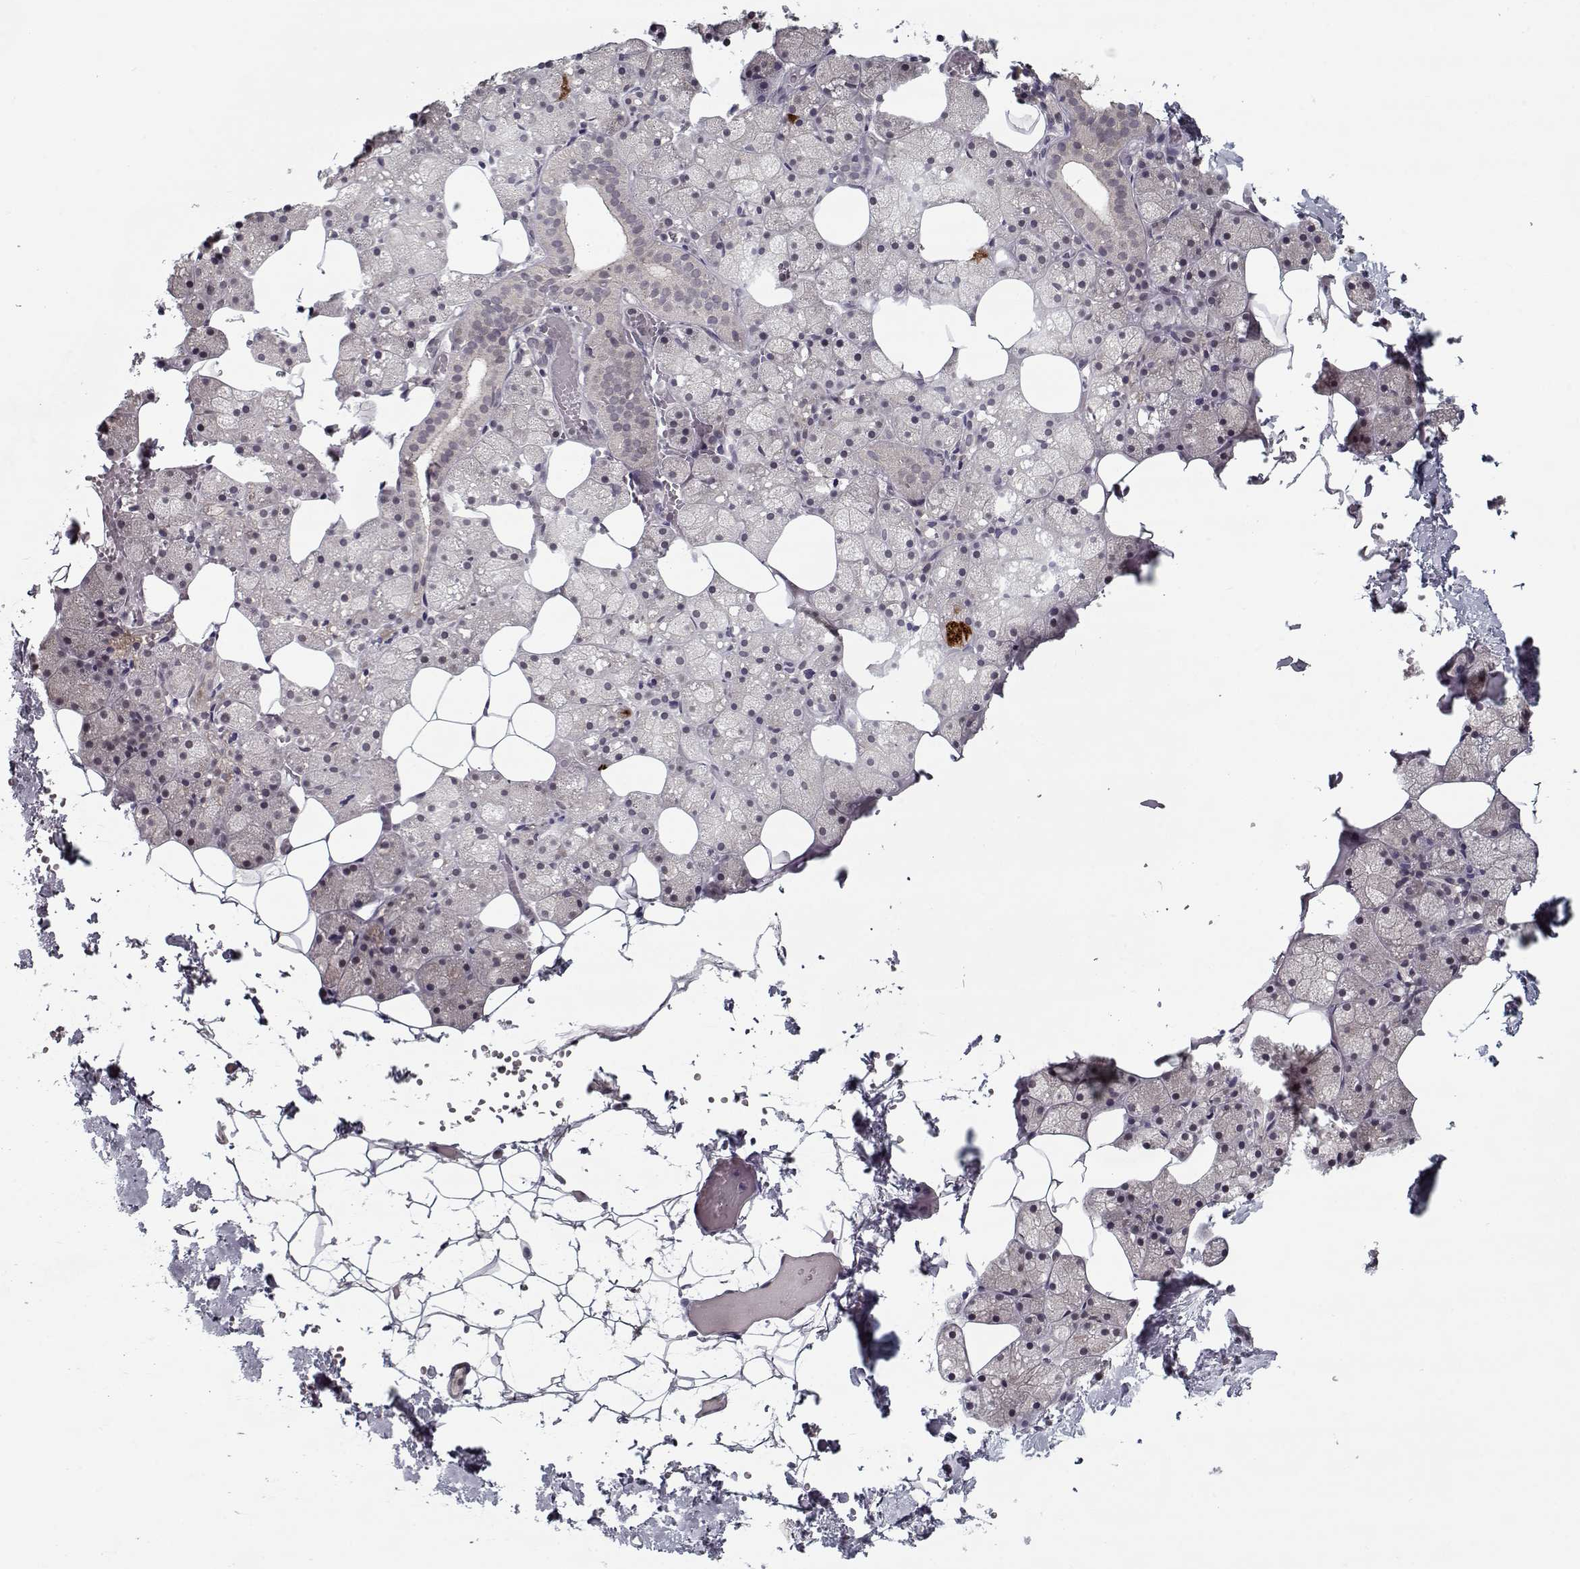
{"staining": {"intensity": "negative", "quantity": "none", "location": "none"}, "tissue": "salivary gland", "cell_type": "Glandular cells", "image_type": "normal", "snomed": [{"axis": "morphology", "description": "Normal tissue, NOS"}, {"axis": "topography", "description": "Salivary gland"}], "caption": "IHC of unremarkable human salivary gland reveals no positivity in glandular cells. (IHC, brightfield microscopy, high magnification).", "gene": "TESPA1", "patient": {"sex": "male", "age": 38}}